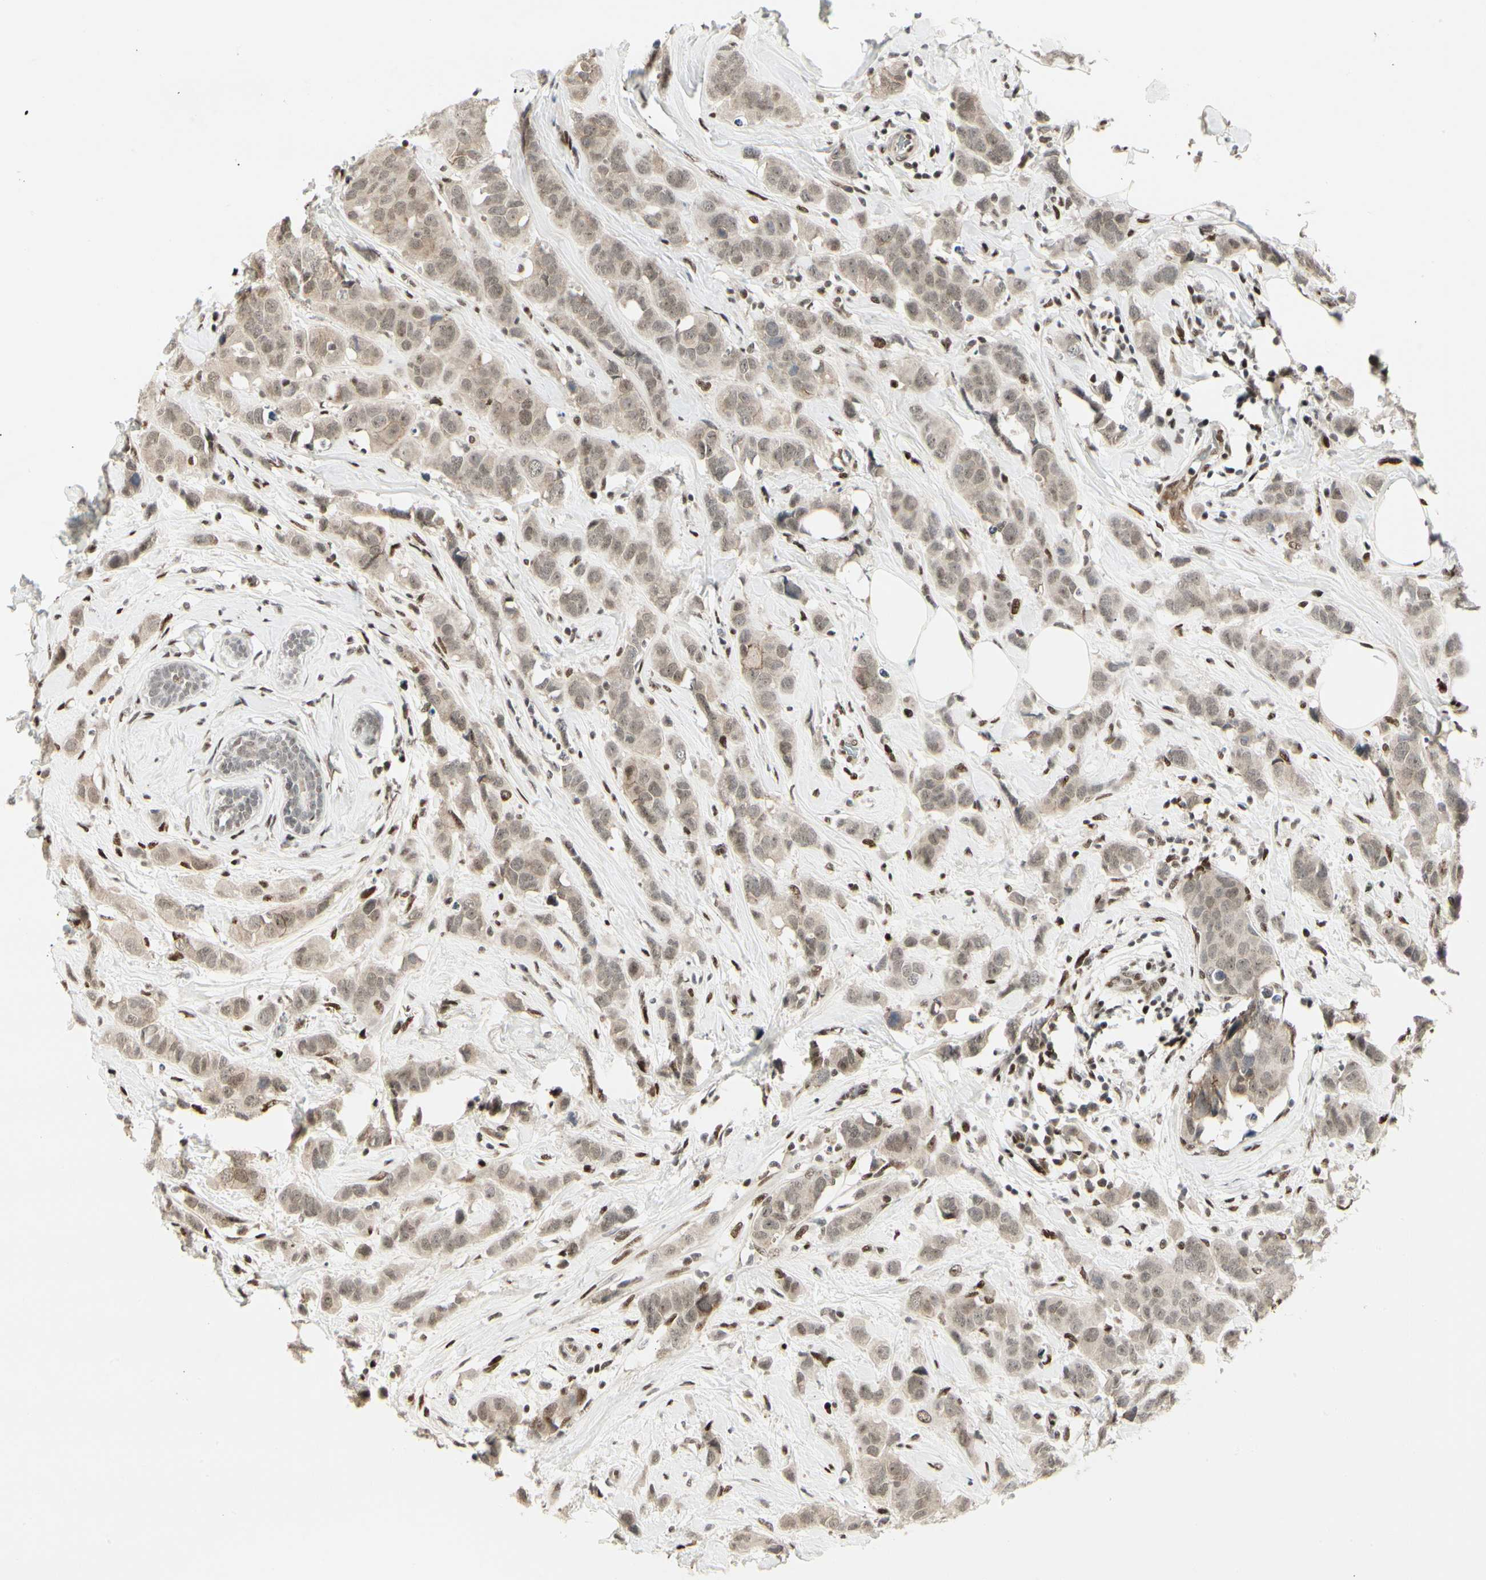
{"staining": {"intensity": "weak", "quantity": ">75%", "location": "nuclear"}, "tissue": "breast cancer", "cell_type": "Tumor cells", "image_type": "cancer", "snomed": [{"axis": "morphology", "description": "Normal tissue, NOS"}, {"axis": "morphology", "description": "Duct carcinoma"}, {"axis": "topography", "description": "Breast"}], "caption": "This image shows breast cancer stained with IHC to label a protein in brown. The nuclear of tumor cells show weak positivity for the protein. Nuclei are counter-stained blue.", "gene": "FOXJ2", "patient": {"sex": "female", "age": 50}}